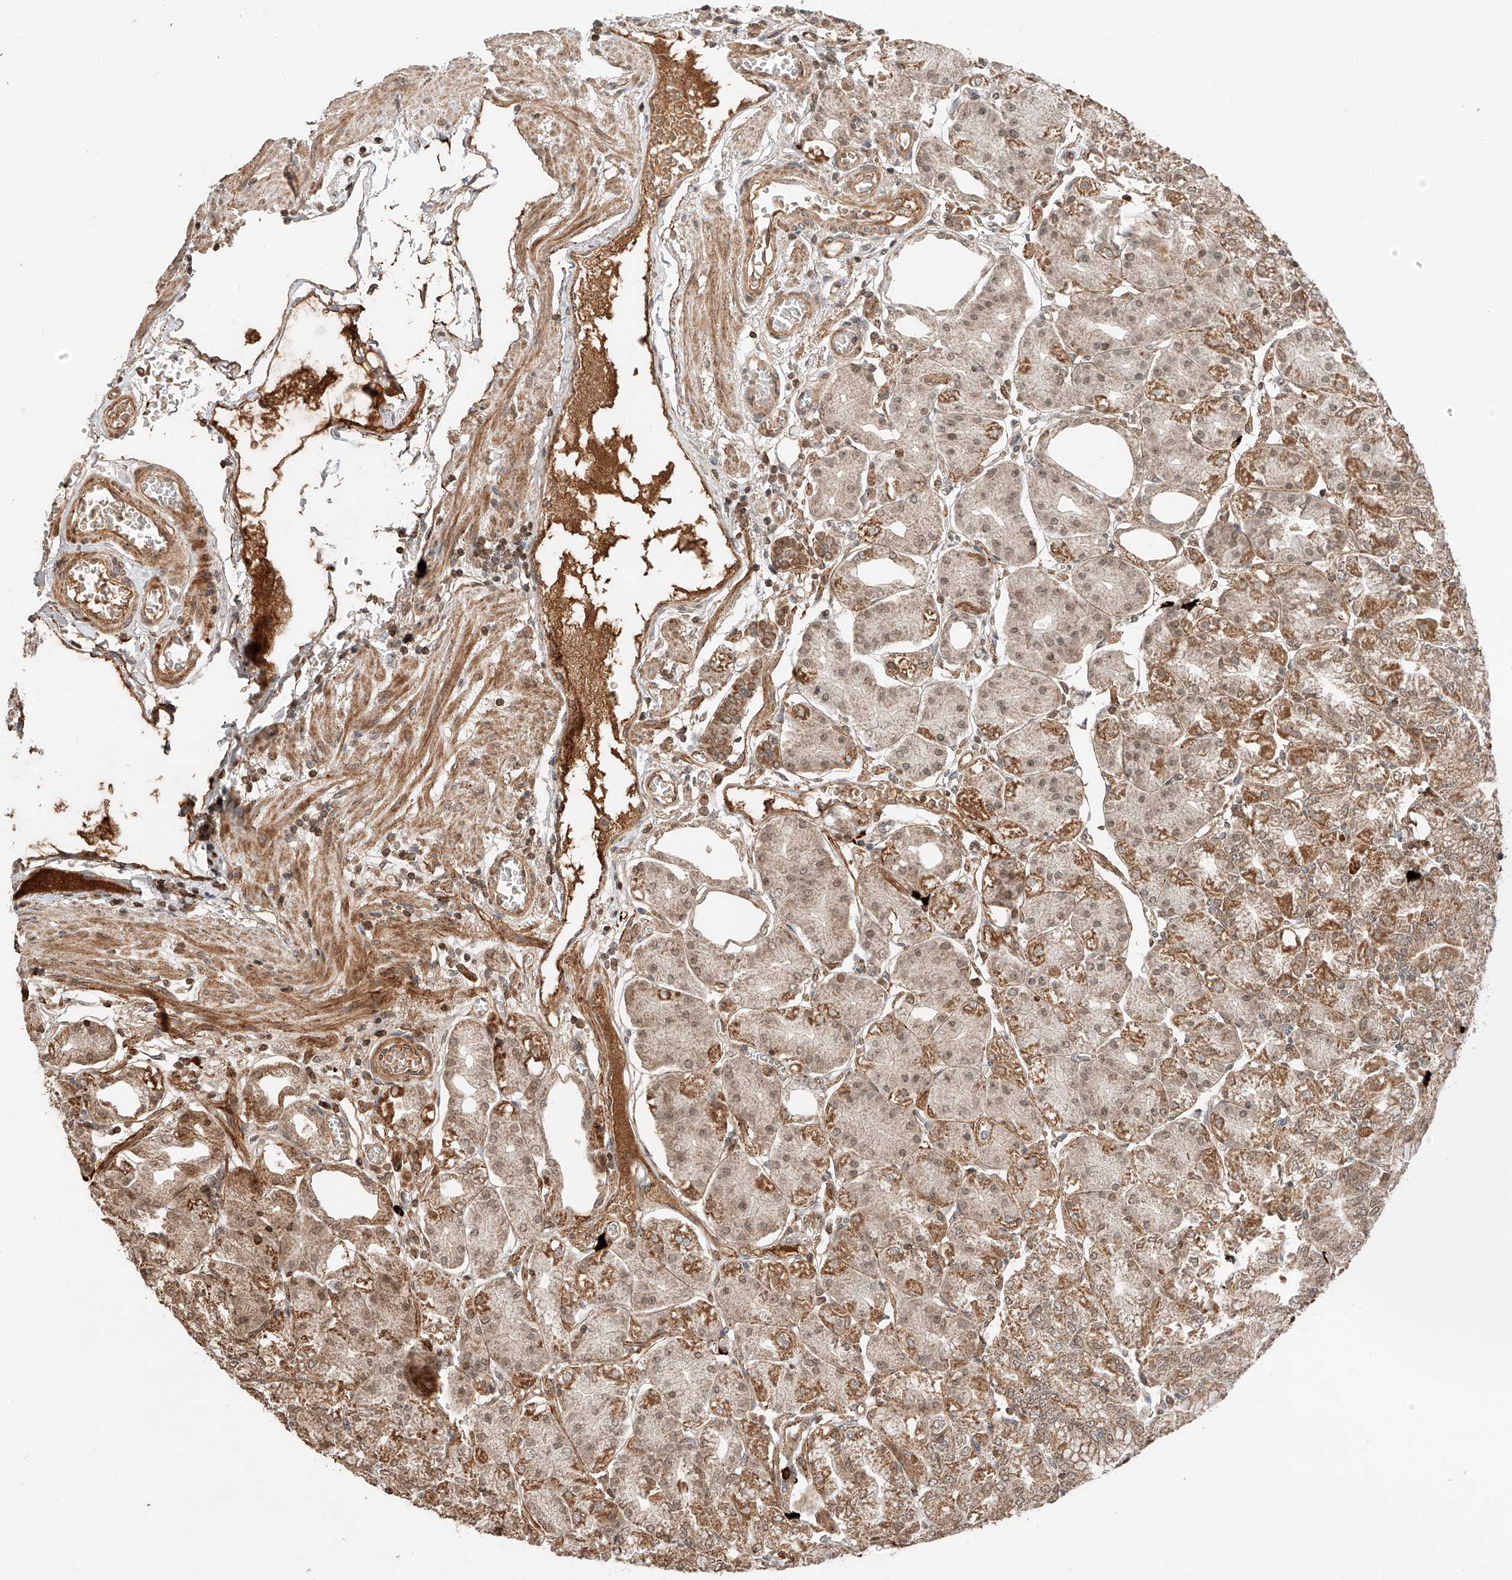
{"staining": {"intensity": "moderate", "quantity": ">75%", "location": "cytoplasmic/membranous"}, "tissue": "stomach", "cell_type": "Glandular cells", "image_type": "normal", "snomed": [{"axis": "morphology", "description": "Normal tissue, NOS"}, {"axis": "topography", "description": "Stomach, lower"}], "caption": "Moderate cytoplasmic/membranous expression is present in approximately >75% of glandular cells in unremarkable stomach. Nuclei are stained in blue.", "gene": "ARHGAP33", "patient": {"sex": "male", "age": 71}}